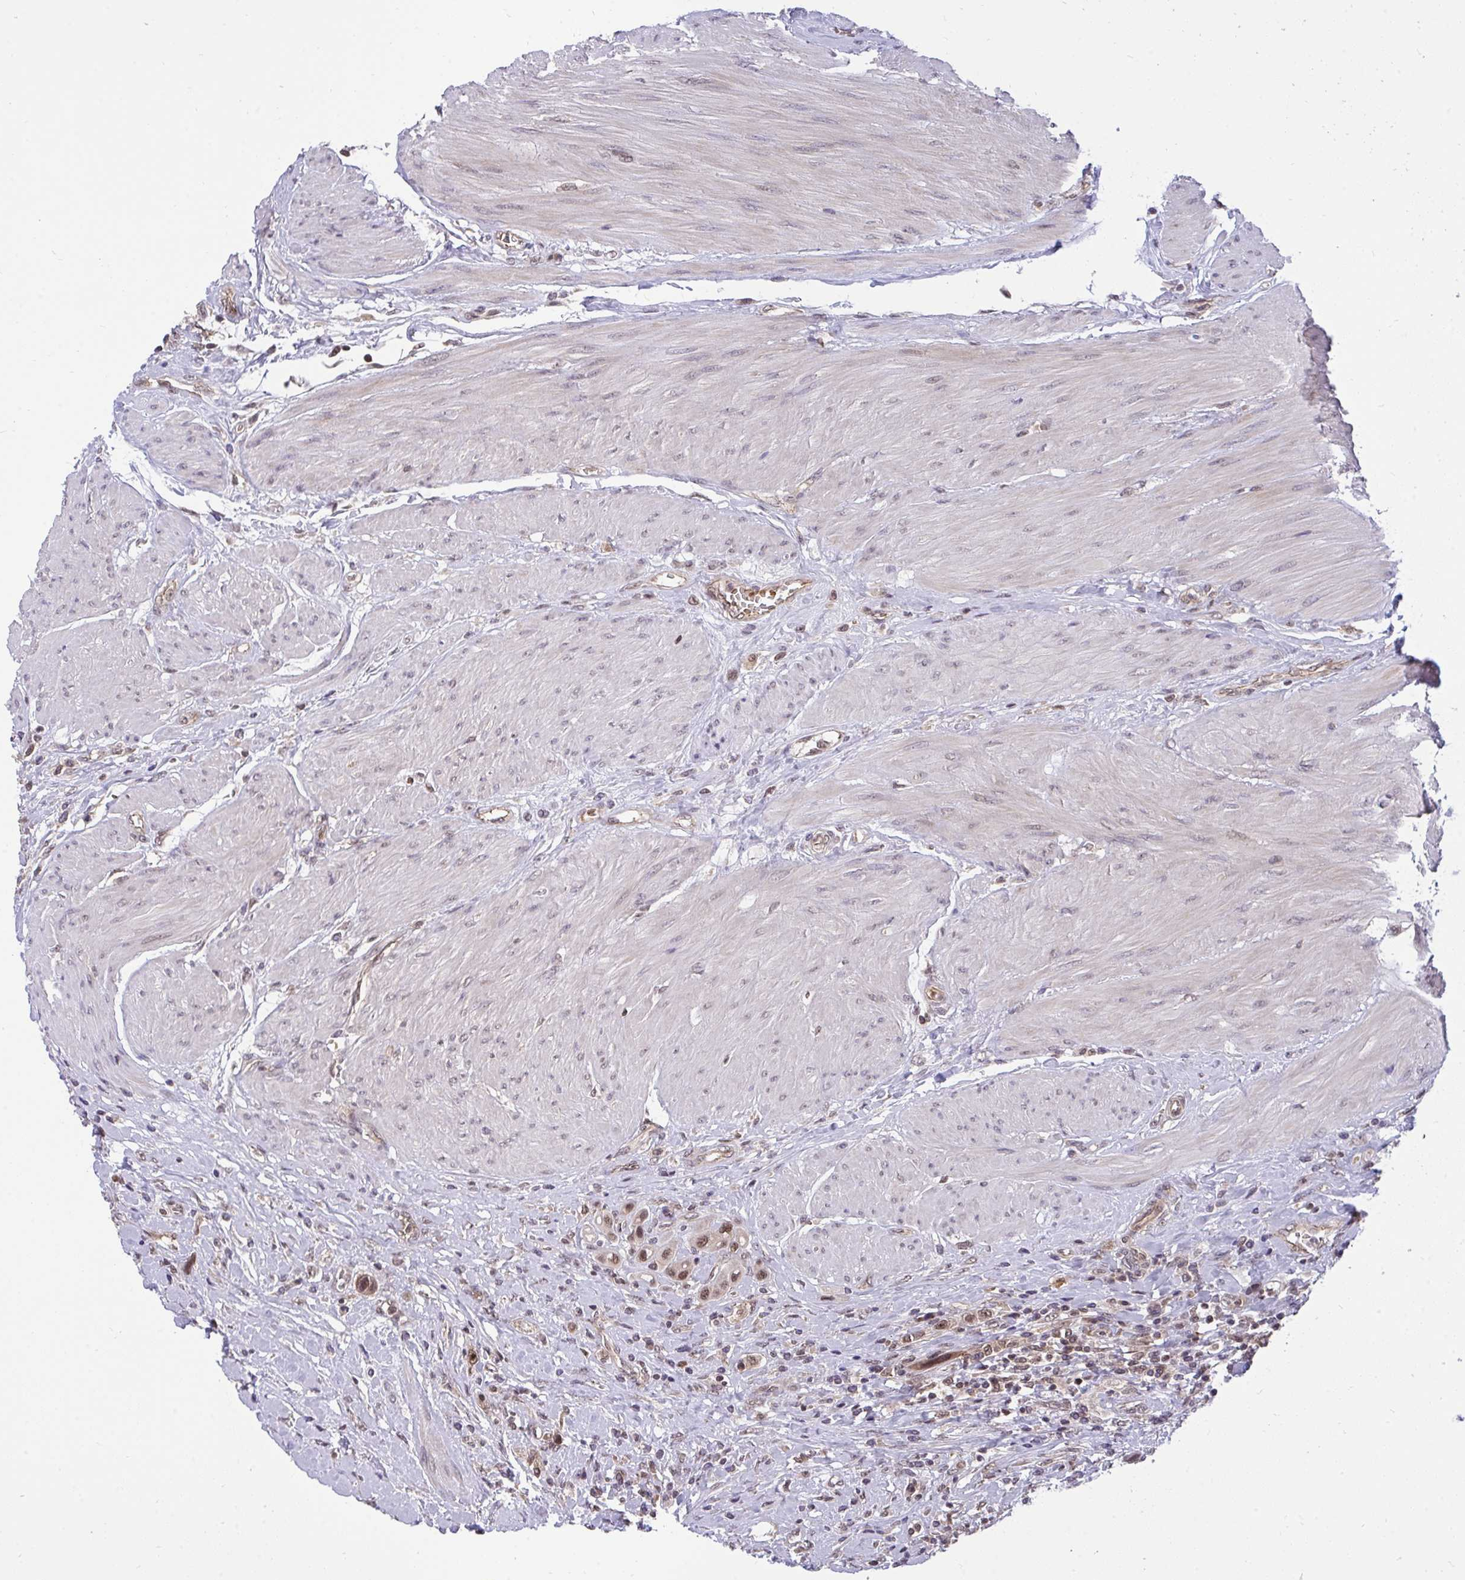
{"staining": {"intensity": "moderate", "quantity": ">75%", "location": "nuclear"}, "tissue": "urothelial cancer", "cell_type": "Tumor cells", "image_type": "cancer", "snomed": [{"axis": "morphology", "description": "Urothelial carcinoma, High grade"}, {"axis": "topography", "description": "Urinary bladder"}], "caption": "Immunohistochemical staining of urothelial cancer reveals medium levels of moderate nuclear protein staining in approximately >75% of tumor cells.", "gene": "PPP1CA", "patient": {"sex": "male", "age": 50}}